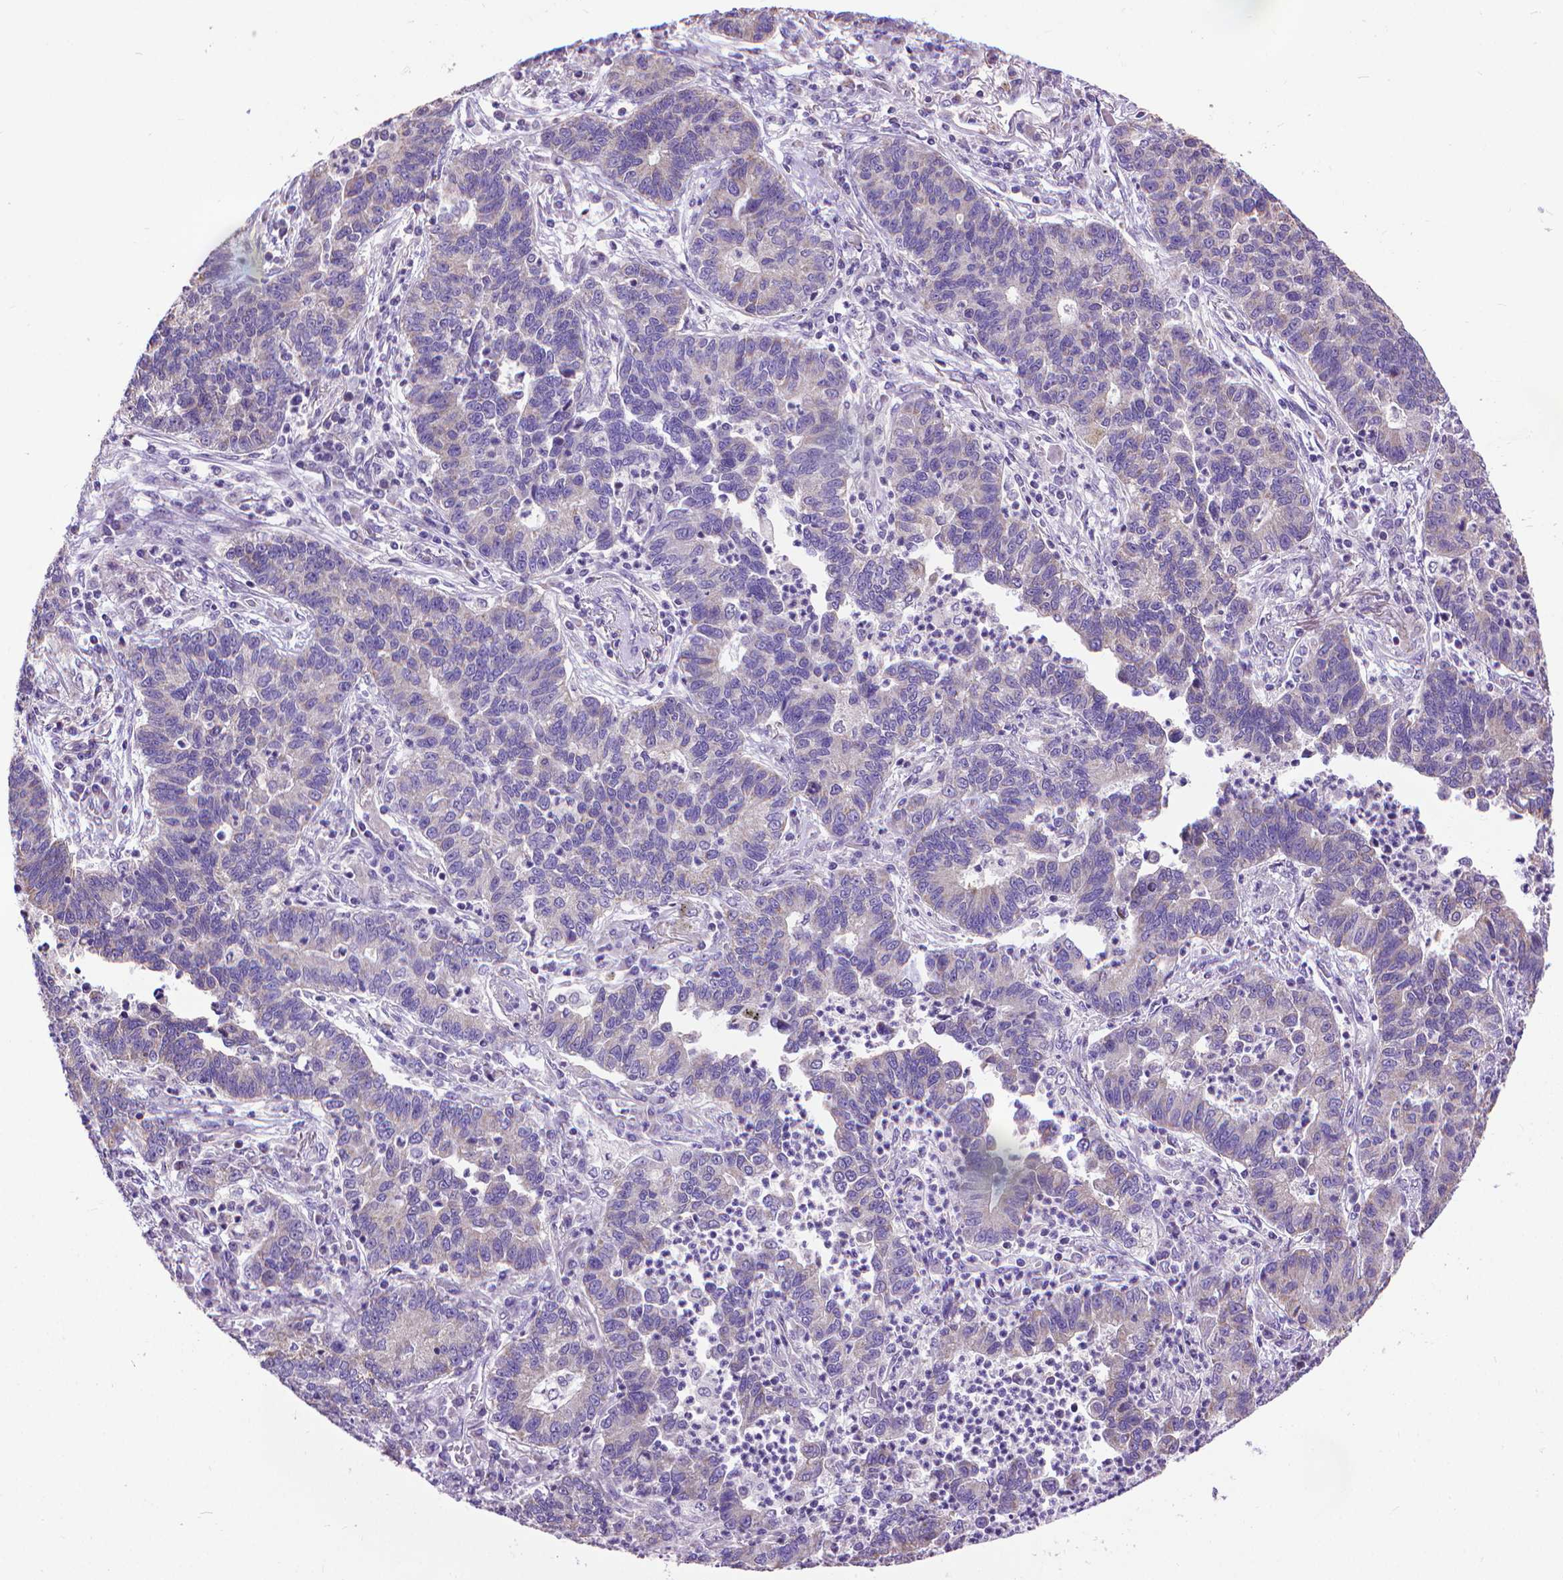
{"staining": {"intensity": "negative", "quantity": "none", "location": "none"}, "tissue": "lung cancer", "cell_type": "Tumor cells", "image_type": "cancer", "snomed": [{"axis": "morphology", "description": "Adenocarcinoma, NOS"}, {"axis": "topography", "description": "Lung"}], "caption": "This is an immunohistochemistry (IHC) photomicrograph of human adenocarcinoma (lung). There is no staining in tumor cells.", "gene": "SYN1", "patient": {"sex": "female", "age": 57}}